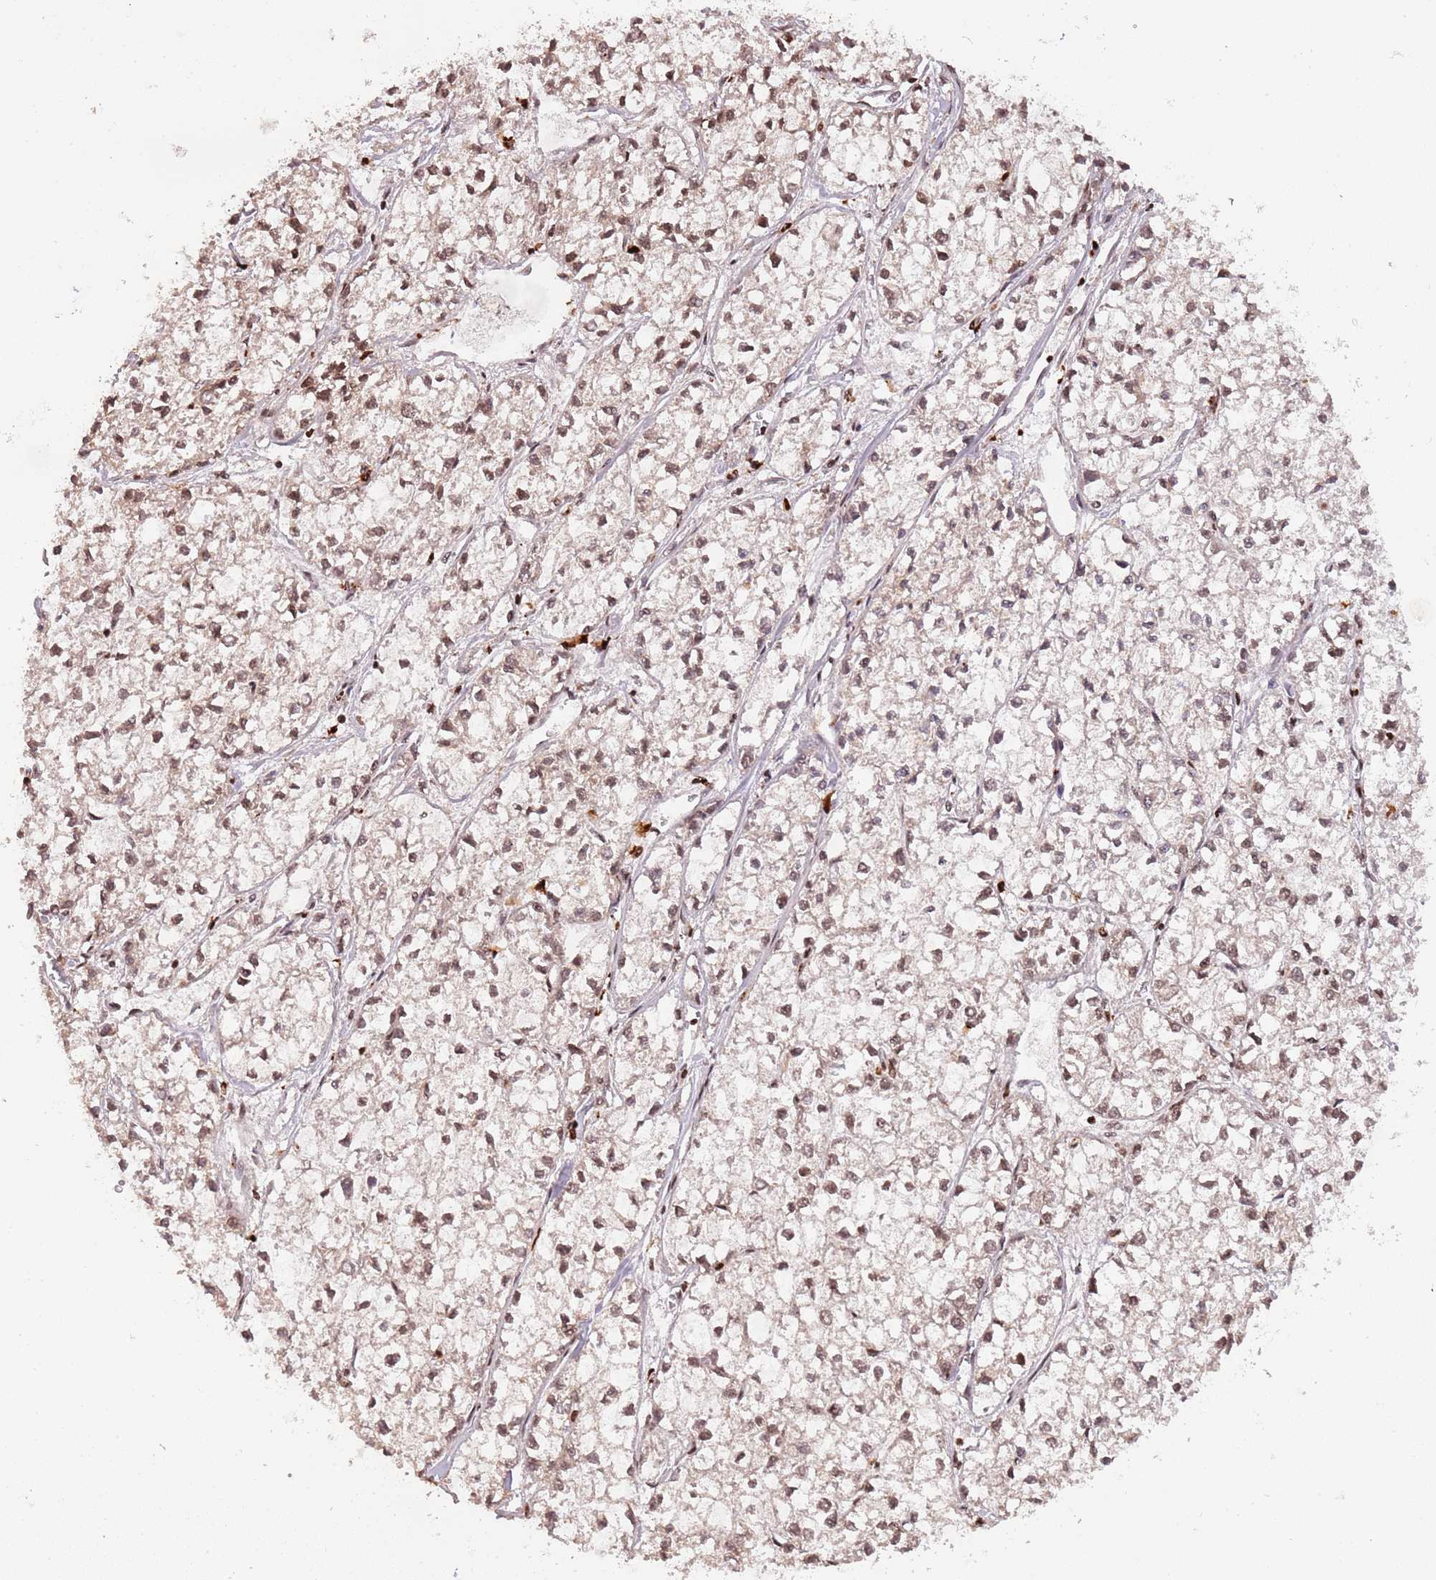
{"staining": {"intensity": "moderate", "quantity": ">75%", "location": "nuclear"}, "tissue": "liver cancer", "cell_type": "Tumor cells", "image_type": "cancer", "snomed": [{"axis": "morphology", "description": "Carcinoma, Hepatocellular, NOS"}, {"axis": "topography", "description": "Liver"}], "caption": "The immunohistochemical stain labels moderate nuclear expression in tumor cells of hepatocellular carcinoma (liver) tissue. (DAB = brown stain, brightfield microscopy at high magnification).", "gene": "SAMSN1", "patient": {"sex": "female", "age": 43}}